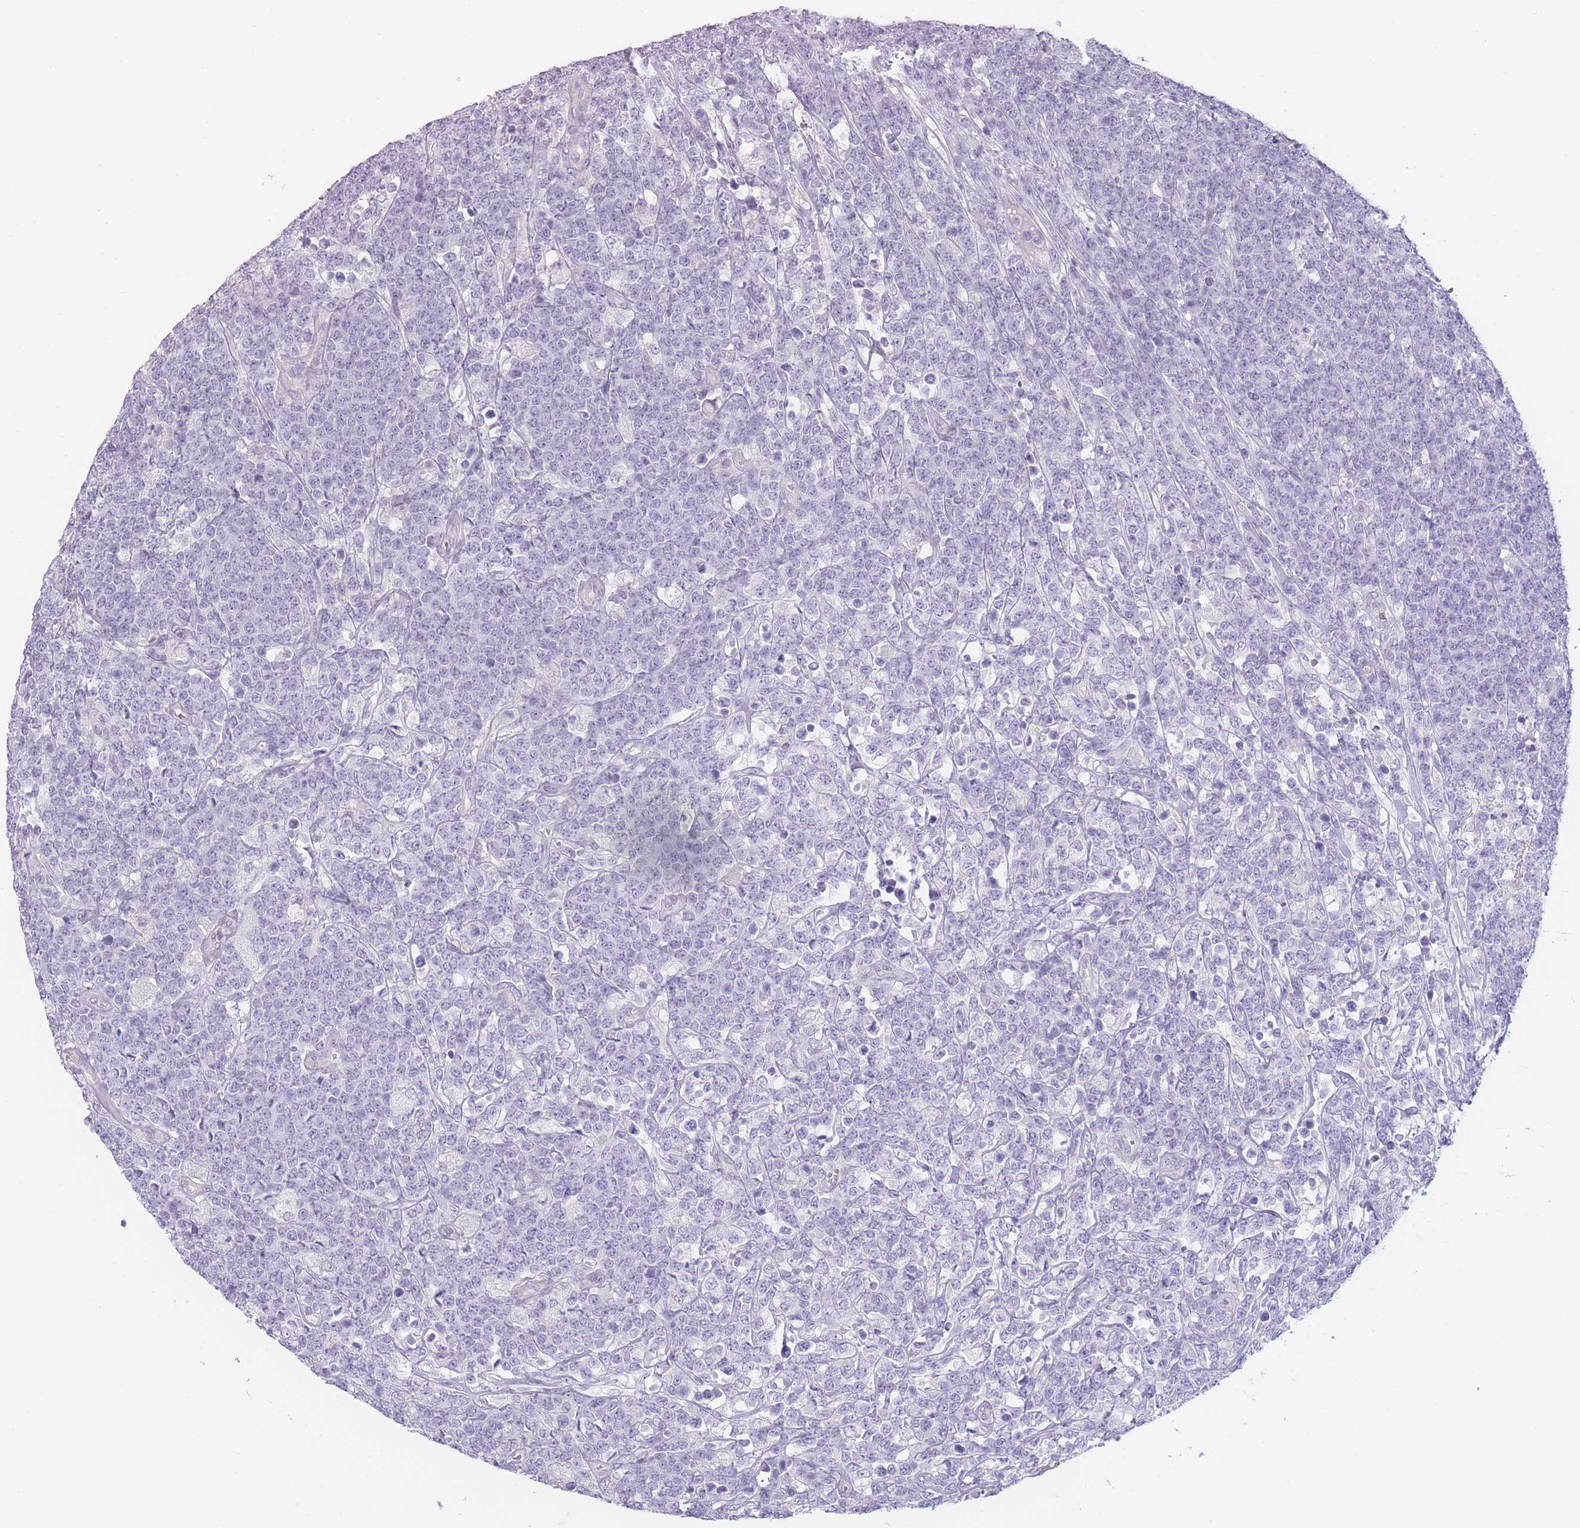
{"staining": {"intensity": "negative", "quantity": "none", "location": "none"}, "tissue": "lymphoma", "cell_type": "Tumor cells", "image_type": "cancer", "snomed": [{"axis": "morphology", "description": "Malignant lymphoma, non-Hodgkin's type, High grade"}, {"axis": "topography", "description": "Small intestine"}], "caption": "Immunohistochemistry (IHC) photomicrograph of malignant lymphoma, non-Hodgkin's type (high-grade) stained for a protein (brown), which shows no staining in tumor cells.", "gene": "TMEM236", "patient": {"sex": "male", "age": 8}}